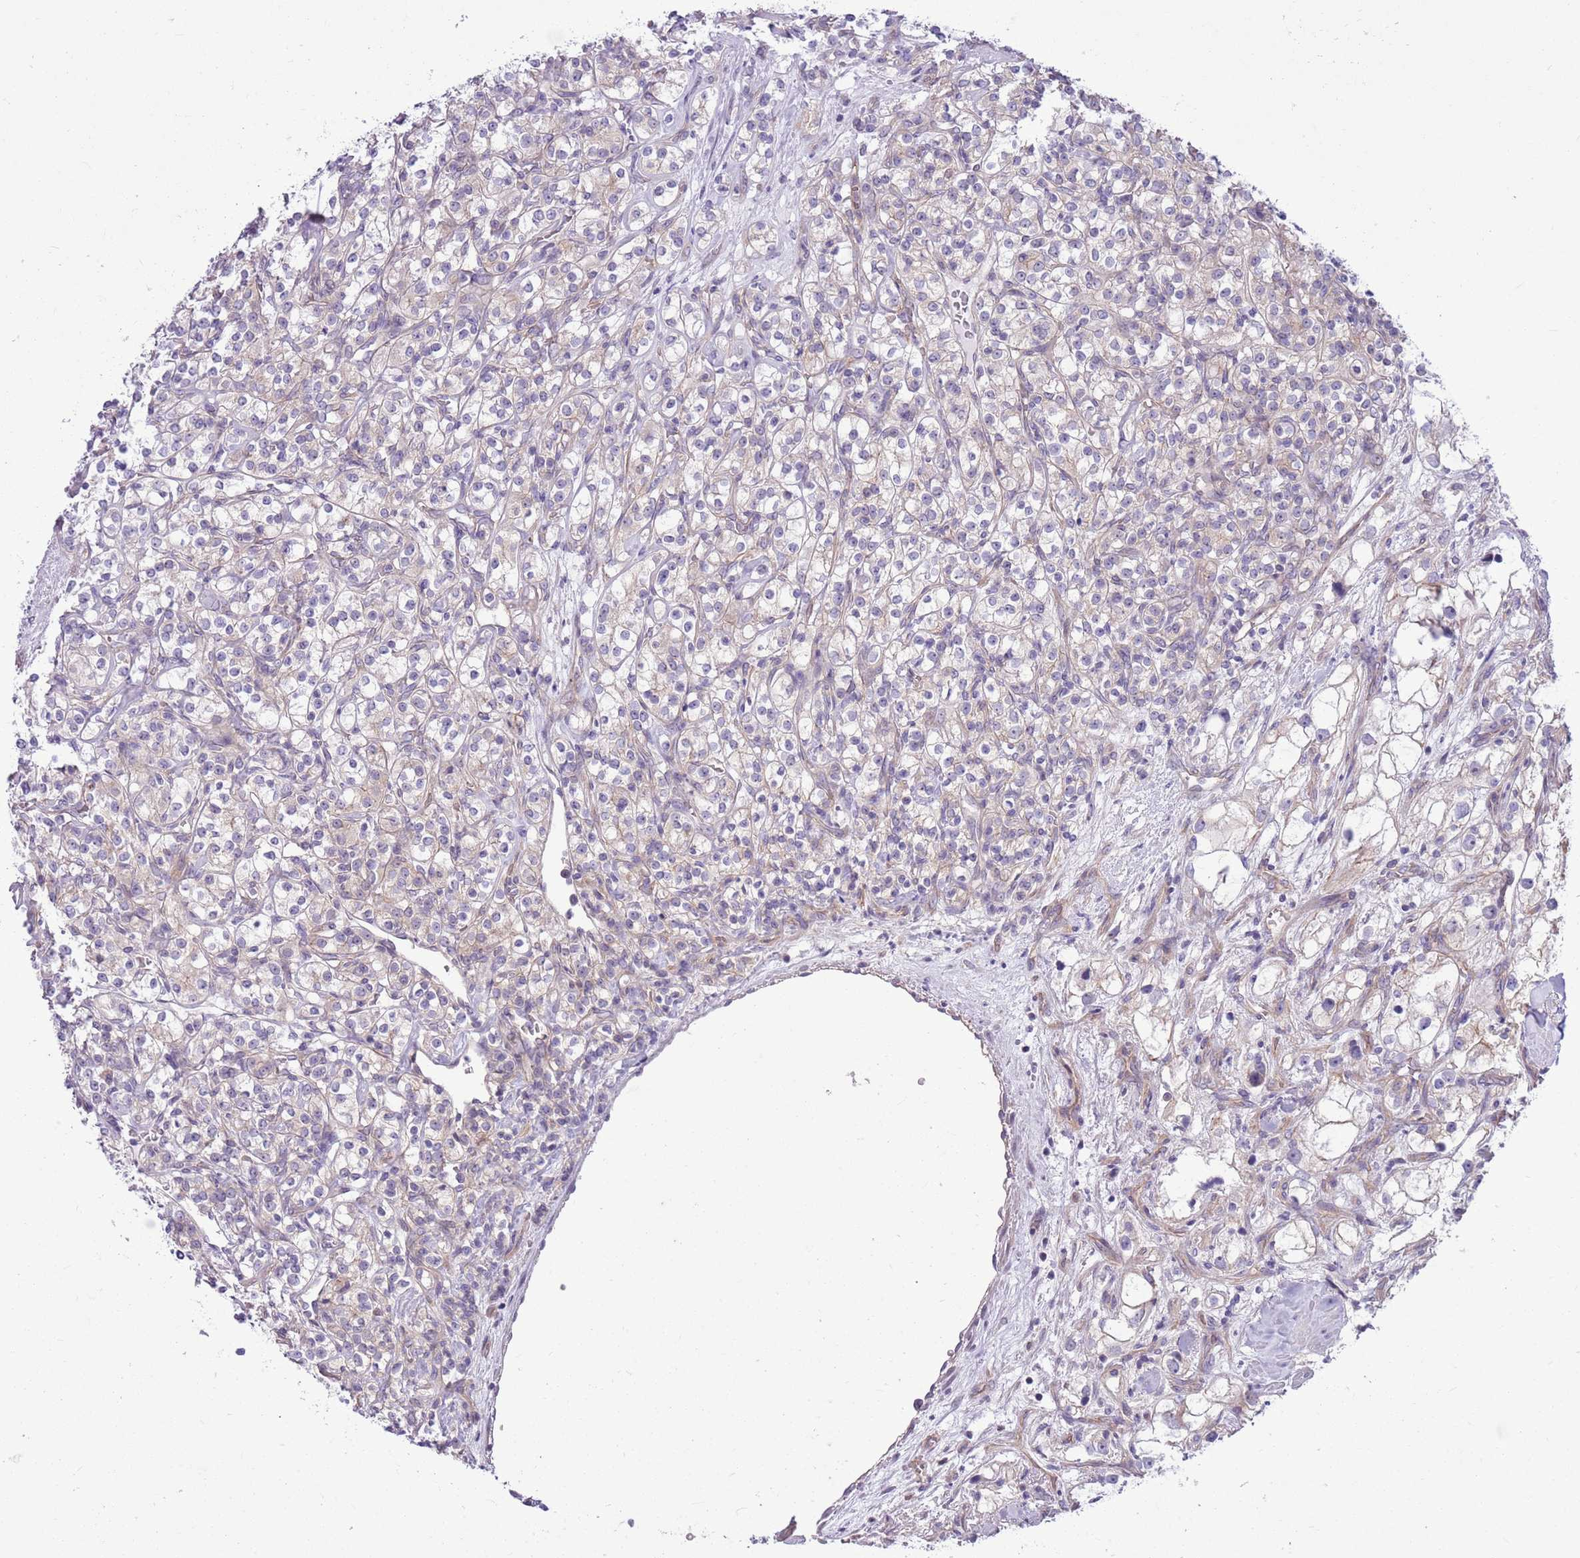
{"staining": {"intensity": "weak", "quantity": "<25%", "location": "cytoplasmic/membranous"}, "tissue": "renal cancer", "cell_type": "Tumor cells", "image_type": "cancer", "snomed": [{"axis": "morphology", "description": "Adenocarcinoma, NOS"}, {"axis": "topography", "description": "Kidney"}], "caption": "High power microscopy histopathology image of an immunohistochemistry (IHC) image of renal cancer (adenocarcinoma), revealing no significant staining in tumor cells.", "gene": "PARP8", "patient": {"sex": "male", "age": 77}}